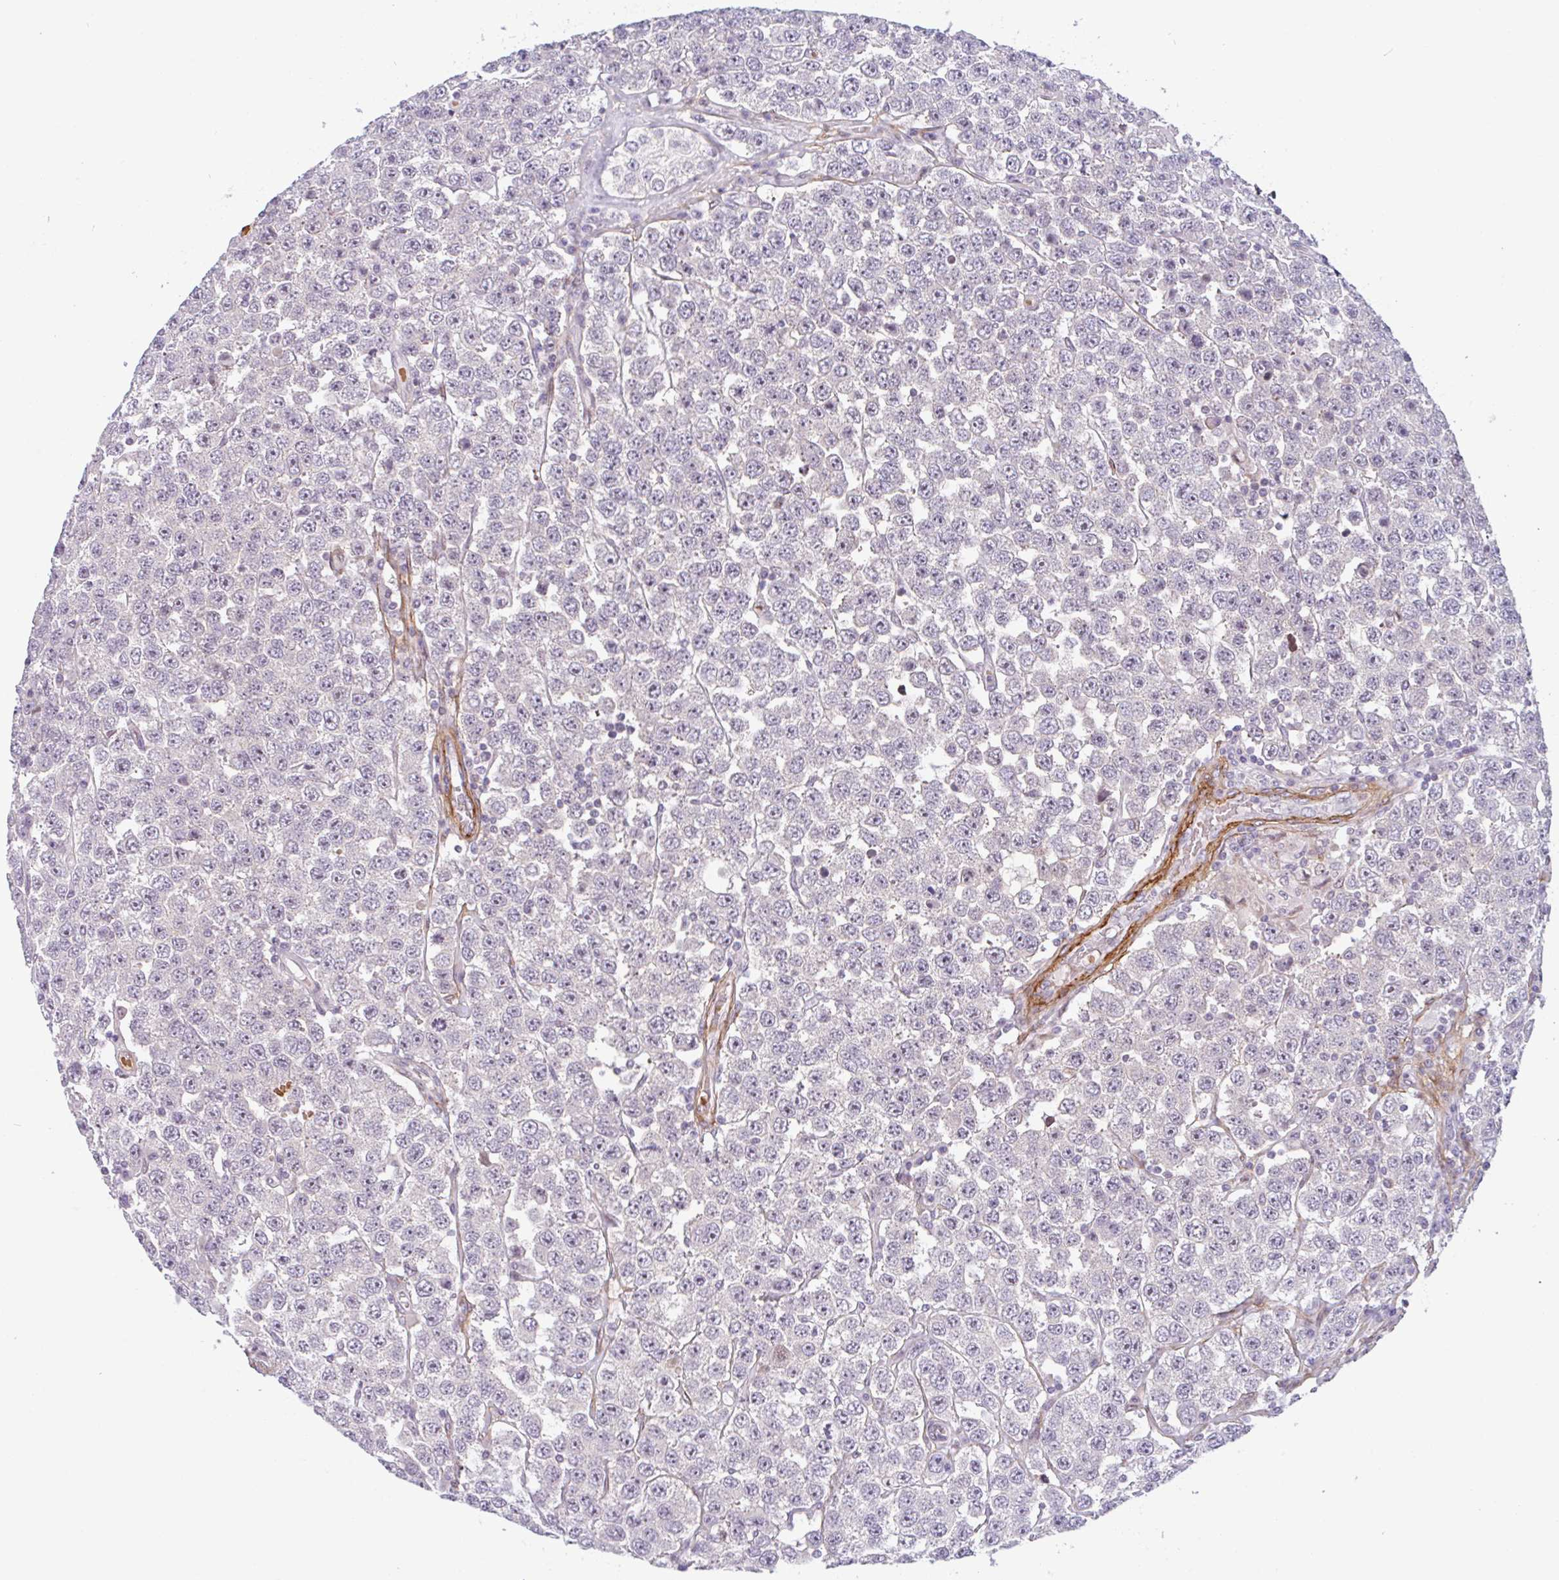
{"staining": {"intensity": "moderate", "quantity": "<25%", "location": "nuclear"}, "tissue": "testis cancer", "cell_type": "Tumor cells", "image_type": "cancer", "snomed": [{"axis": "morphology", "description": "Seminoma, NOS"}, {"axis": "topography", "description": "Testis"}], "caption": "Immunohistochemistry (IHC) of testis seminoma displays low levels of moderate nuclear staining in about <25% of tumor cells.", "gene": "TMEM119", "patient": {"sex": "male", "age": 28}}